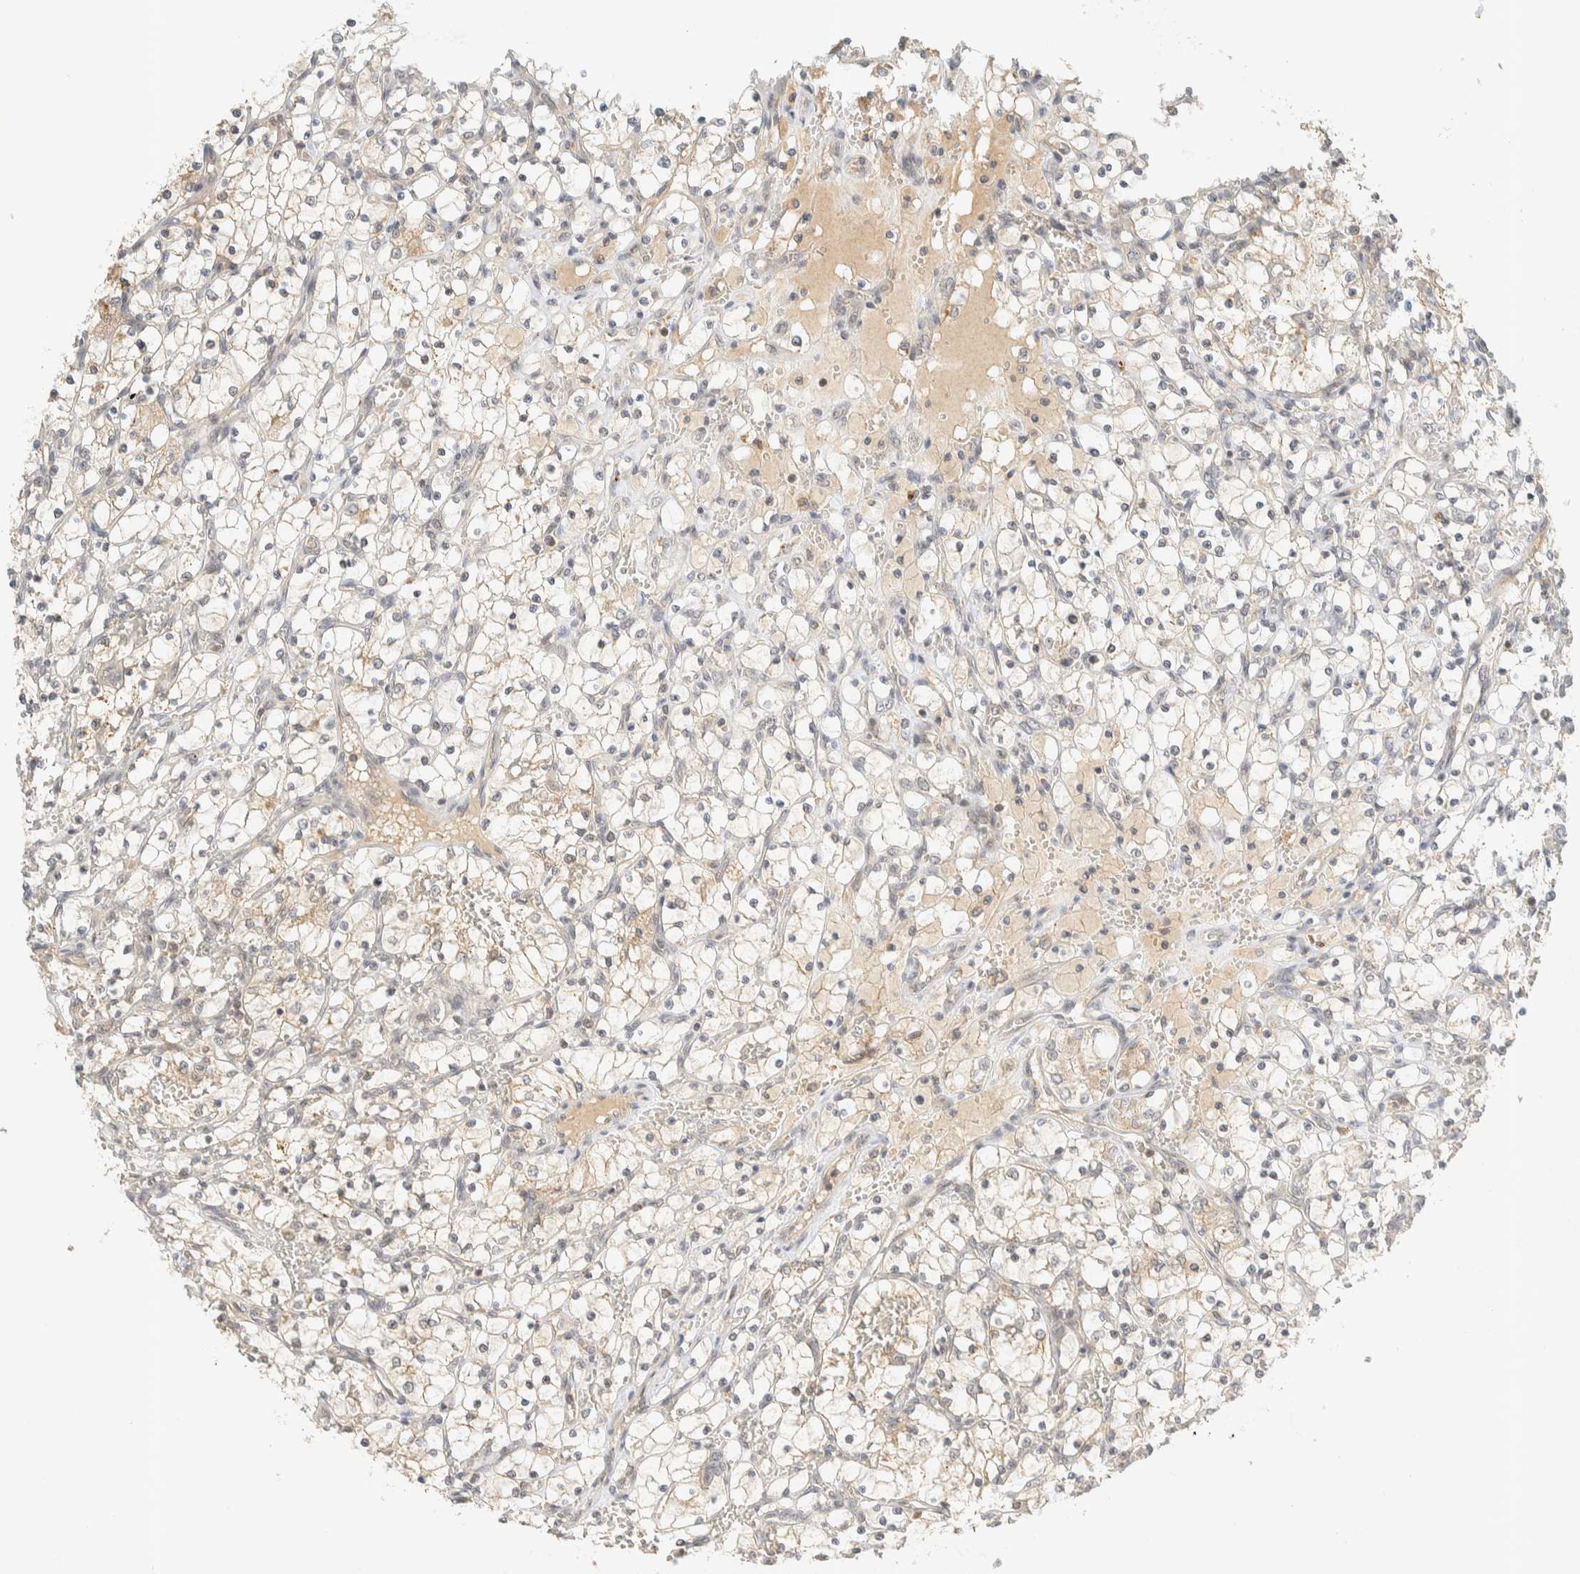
{"staining": {"intensity": "weak", "quantity": "25%-75%", "location": "cytoplasmic/membranous"}, "tissue": "renal cancer", "cell_type": "Tumor cells", "image_type": "cancer", "snomed": [{"axis": "morphology", "description": "Adenocarcinoma, NOS"}, {"axis": "topography", "description": "Kidney"}], "caption": "IHC (DAB) staining of human adenocarcinoma (renal) exhibits weak cytoplasmic/membranous protein staining in approximately 25%-75% of tumor cells.", "gene": "KIFAP3", "patient": {"sex": "female", "age": 69}}